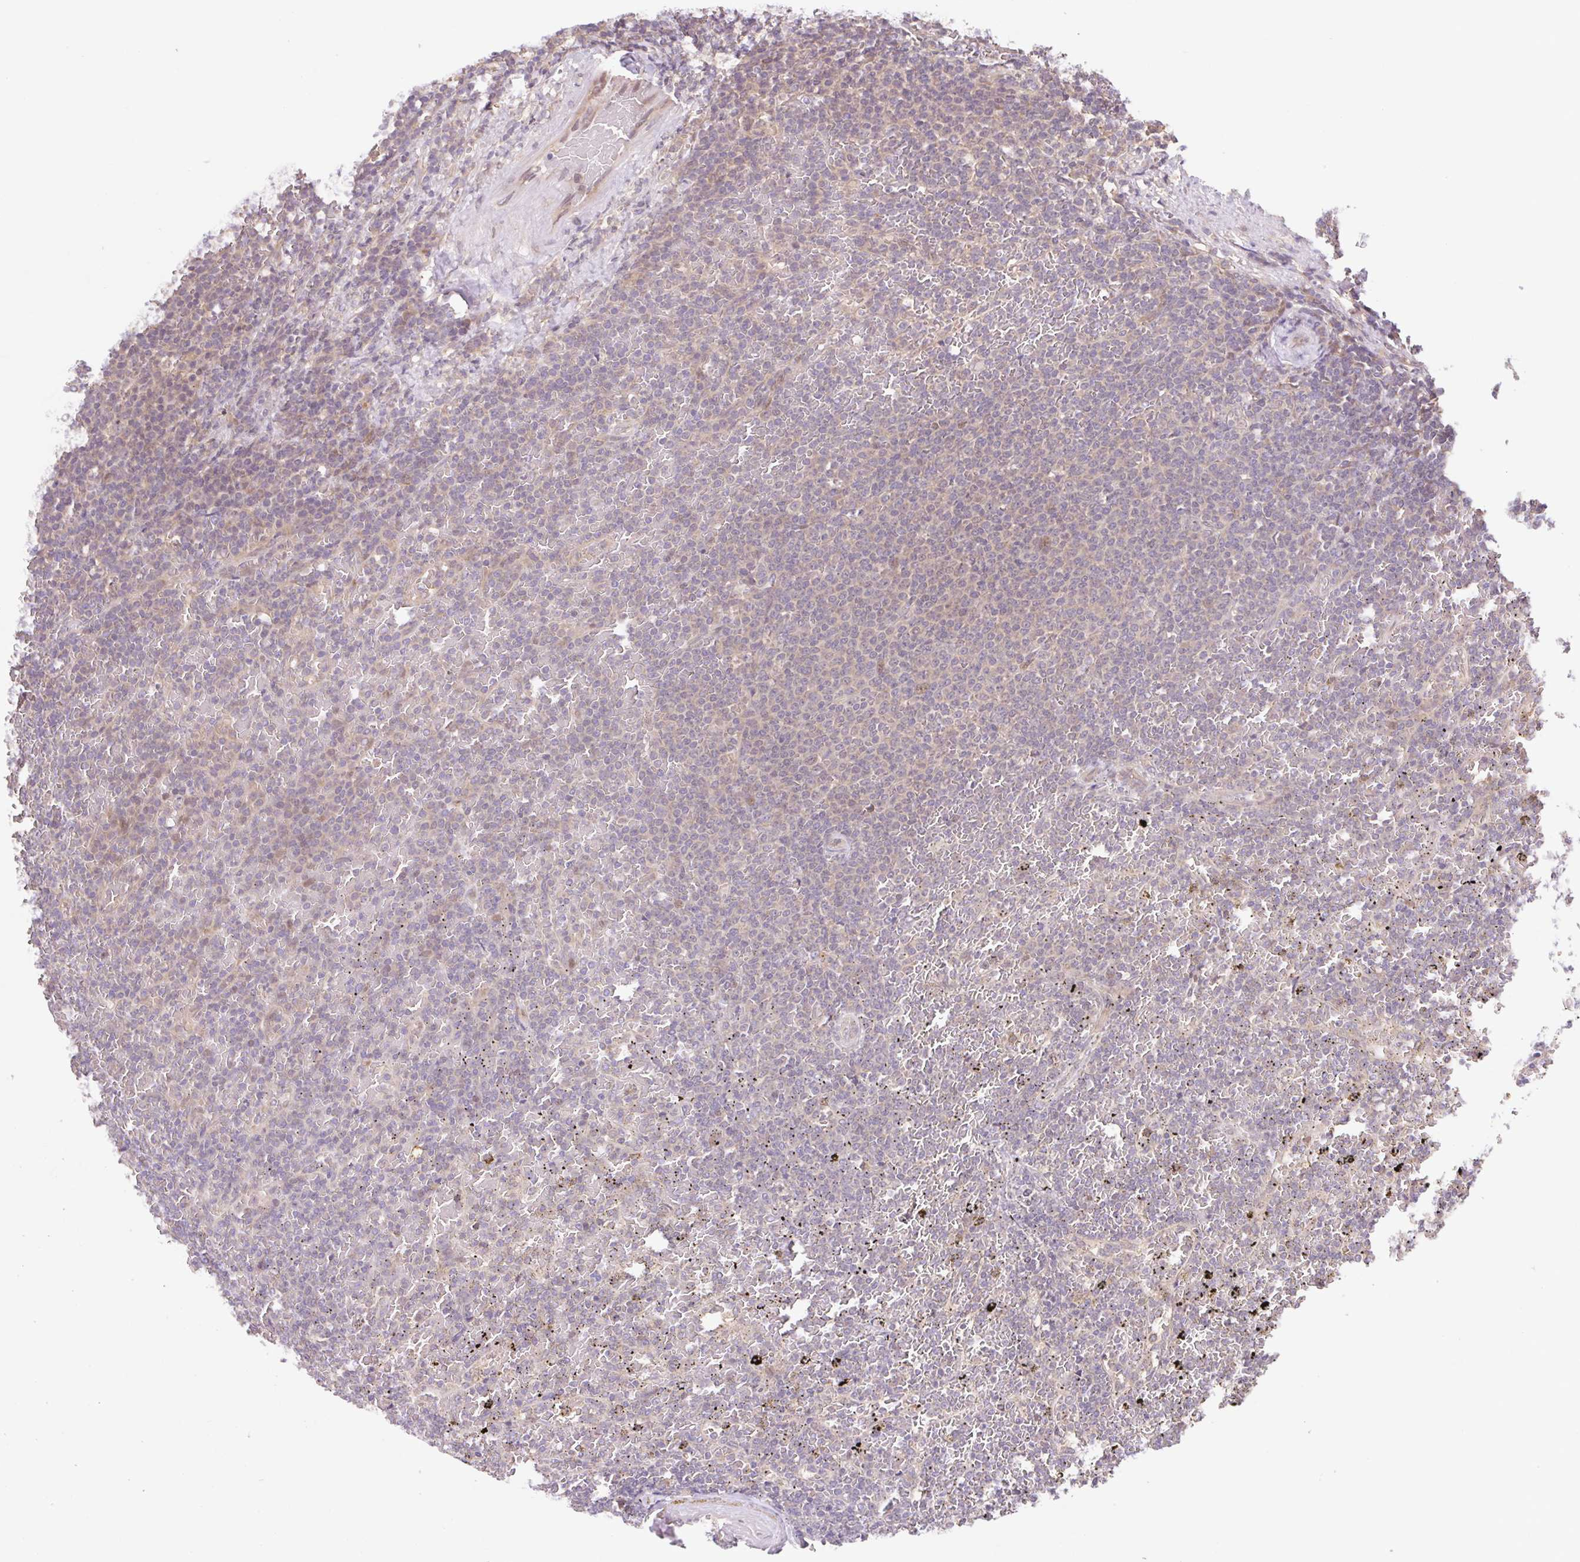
{"staining": {"intensity": "negative", "quantity": "none", "location": "none"}, "tissue": "lymphoma", "cell_type": "Tumor cells", "image_type": "cancer", "snomed": [{"axis": "morphology", "description": "Malignant lymphoma, non-Hodgkin's type, Low grade"}, {"axis": "topography", "description": "Spleen"}], "caption": "There is no significant positivity in tumor cells of malignant lymphoma, non-Hodgkin's type (low-grade).", "gene": "HFE", "patient": {"sex": "female", "age": 77}}